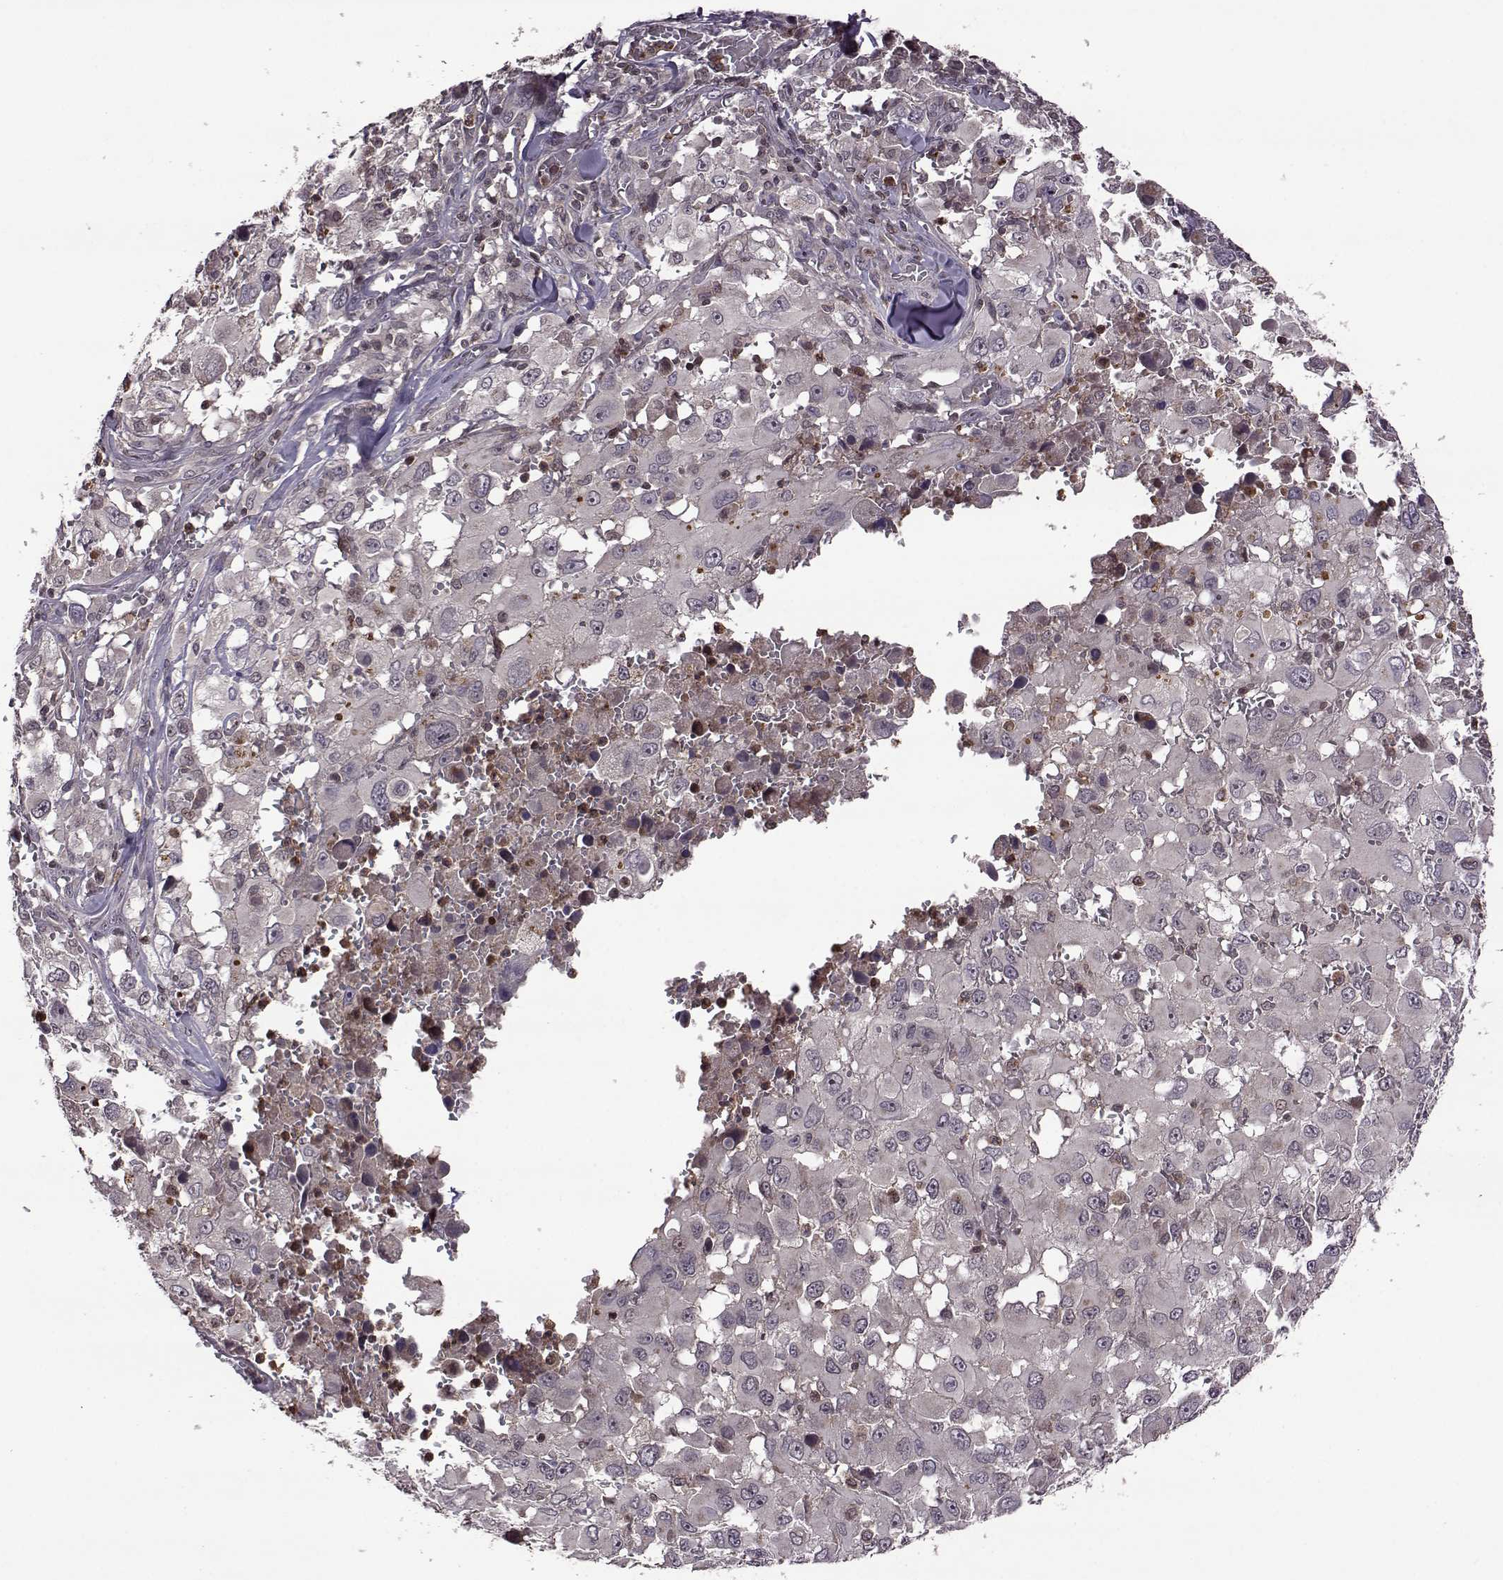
{"staining": {"intensity": "negative", "quantity": "none", "location": "none"}, "tissue": "melanoma", "cell_type": "Tumor cells", "image_type": "cancer", "snomed": [{"axis": "morphology", "description": "Malignant melanoma, Metastatic site"}, {"axis": "topography", "description": "Lymph node"}], "caption": "A photomicrograph of malignant melanoma (metastatic site) stained for a protein shows no brown staining in tumor cells. (DAB IHC, high magnification).", "gene": "TRMU", "patient": {"sex": "male", "age": 50}}